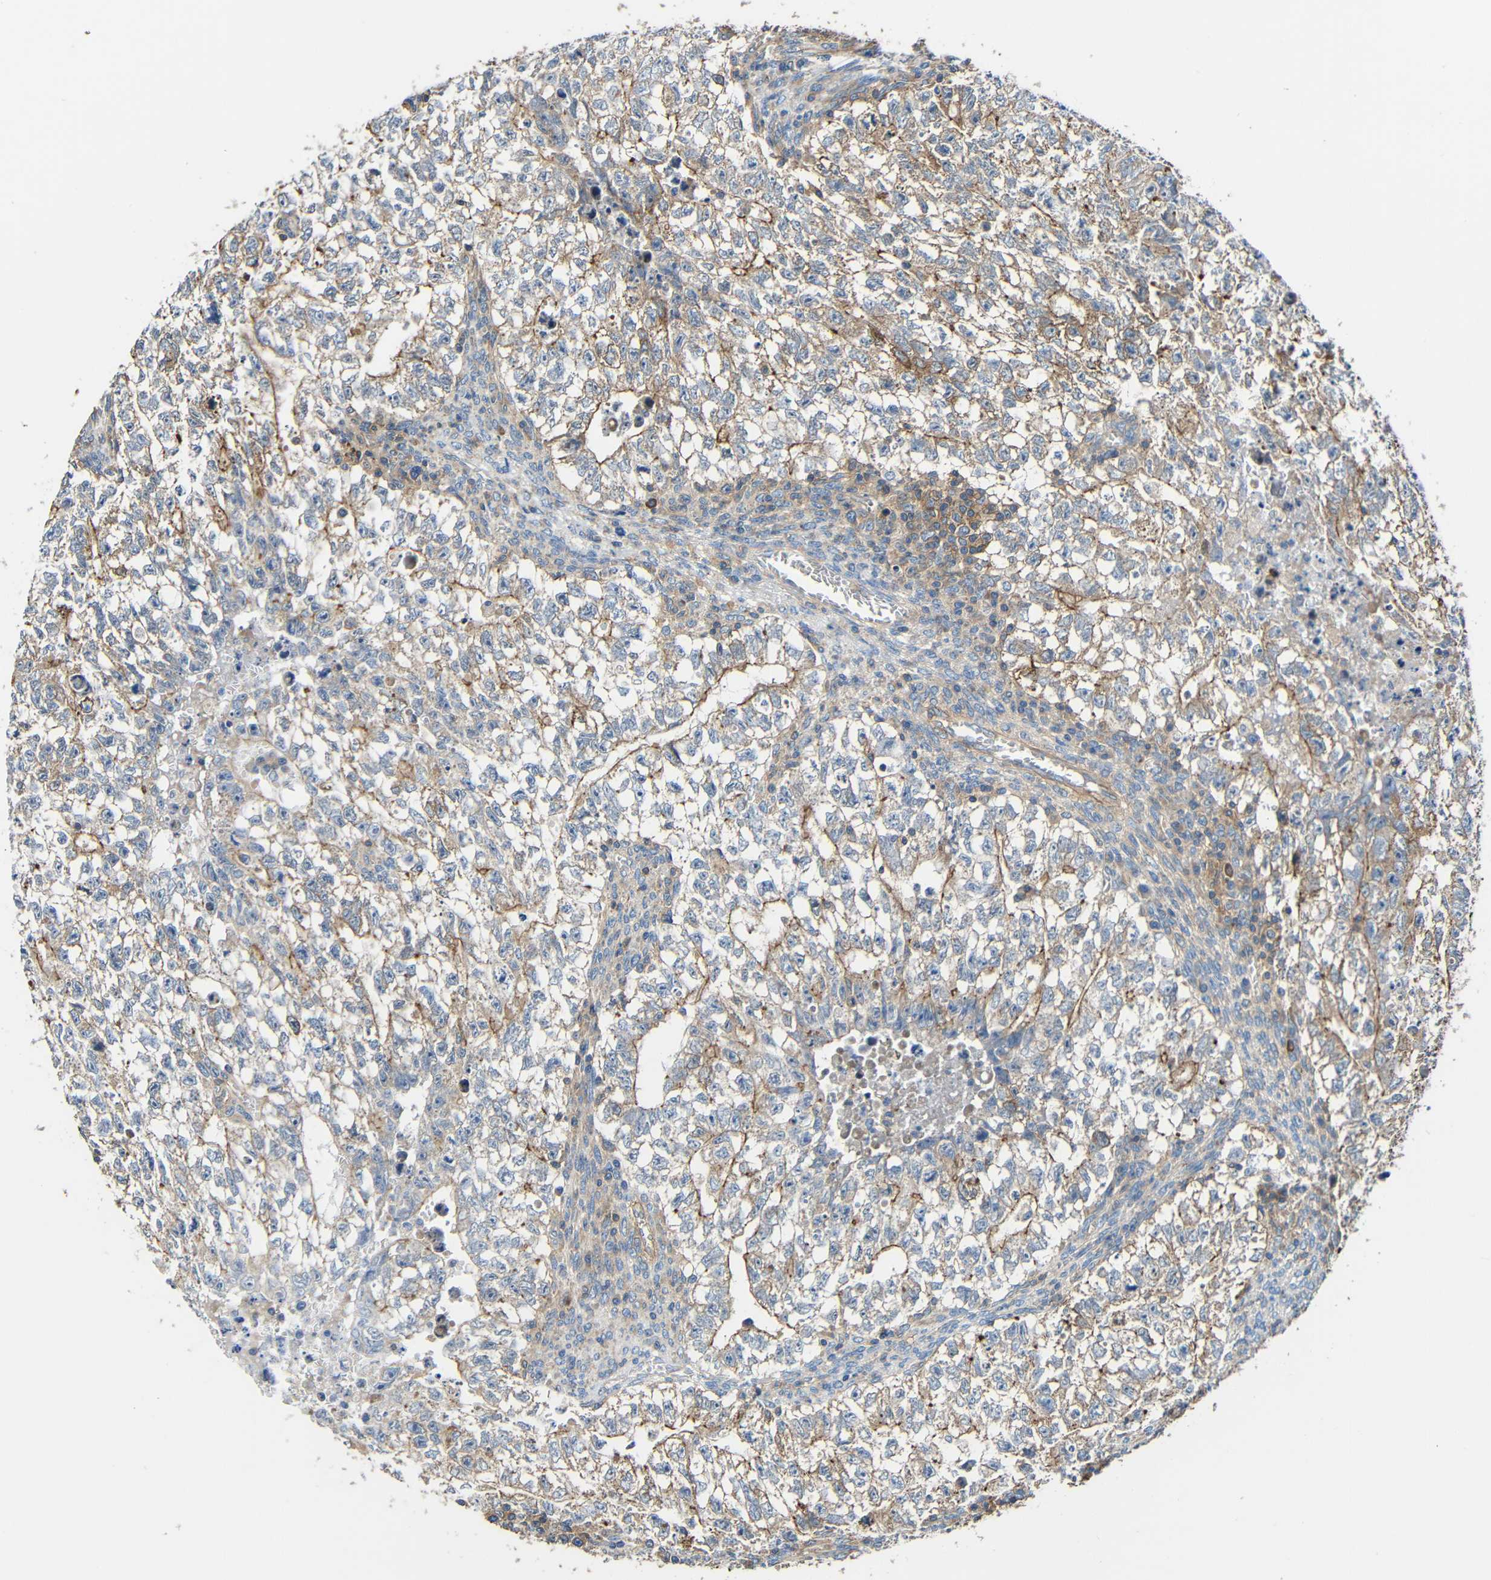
{"staining": {"intensity": "weak", "quantity": ">75%", "location": "cytoplasmic/membranous"}, "tissue": "testis cancer", "cell_type": "Tumor cells", "image_type": "cancer", "snomed": [{"axis": "morphology", "description": "Seminoma, NOS"}, {"axis": "morphology", "description": "Carcinoma, Embryonal, NOS"}, {"axis": "topography", "description": "Testis"}], "caption": "There is low levels of weak cytoplasmic/membranous positivity in tumor cells of testis cancer (seminoma), as demonstrated by immunohistochemical staining (brown color).", "gene": "RHOT2", "patient": {"sex": "male", "age": 38}}